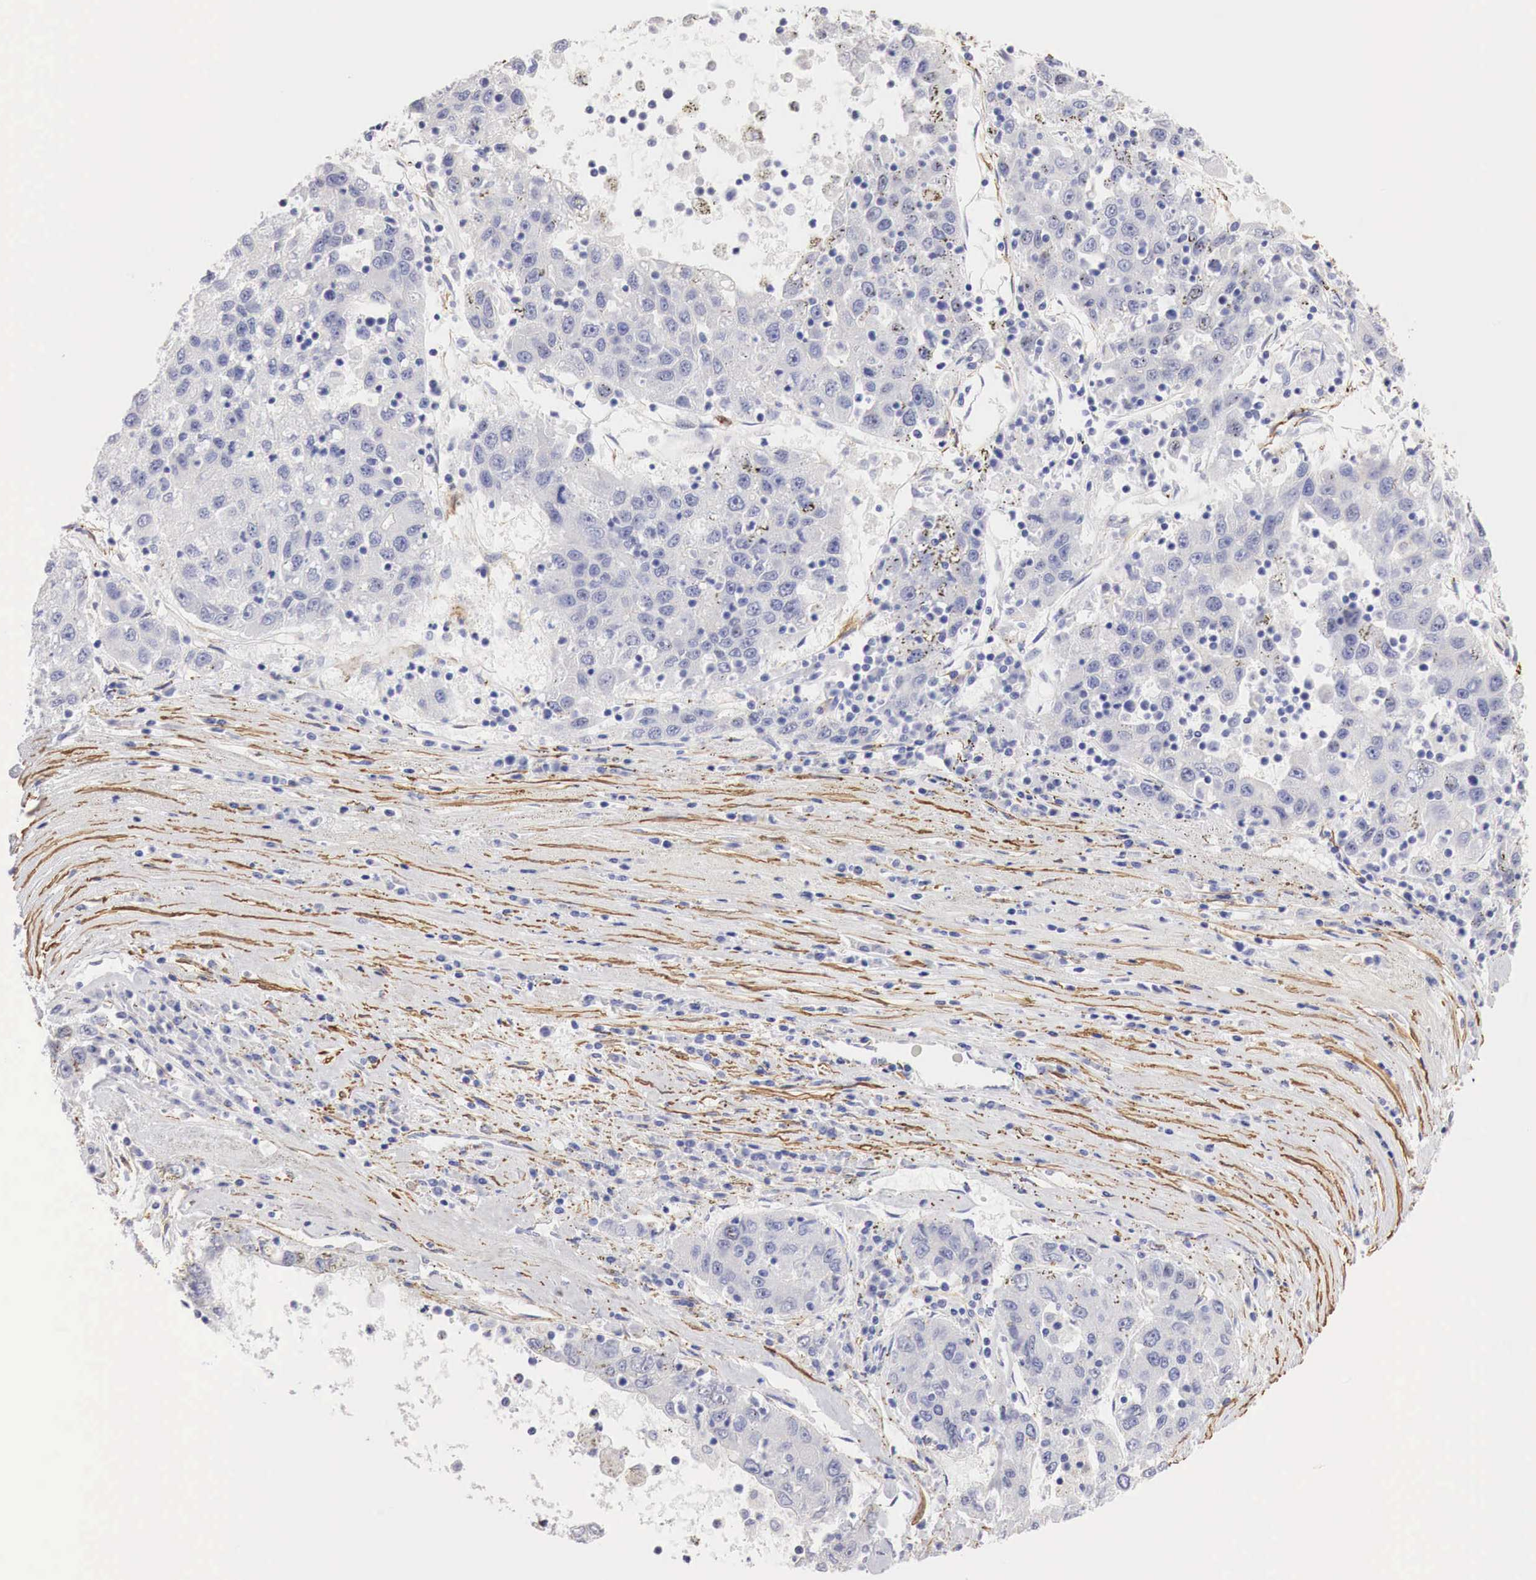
{"staining": {"intensity": "negative", "quantity": "none", "location": "none"}, "tissue": "liver cancer", "cell_type": "Tumor cells", "image_type": "cancer", "snomed": [{"axis": "morphology", "description": "Carcinoma, Hepatocellular, NOS"}, {"axis": "topography", "description": "Liver"}], "caption": "Immunohistochemistry (IHC) image of neoplastic tissue: human liver cancer stained with DAB (3,3'-diaminobenzidine) demonstrates no significant protein expression in tumor cells.", "gene": "TPM1", "patient": {"sex": "male", "age": 49}}